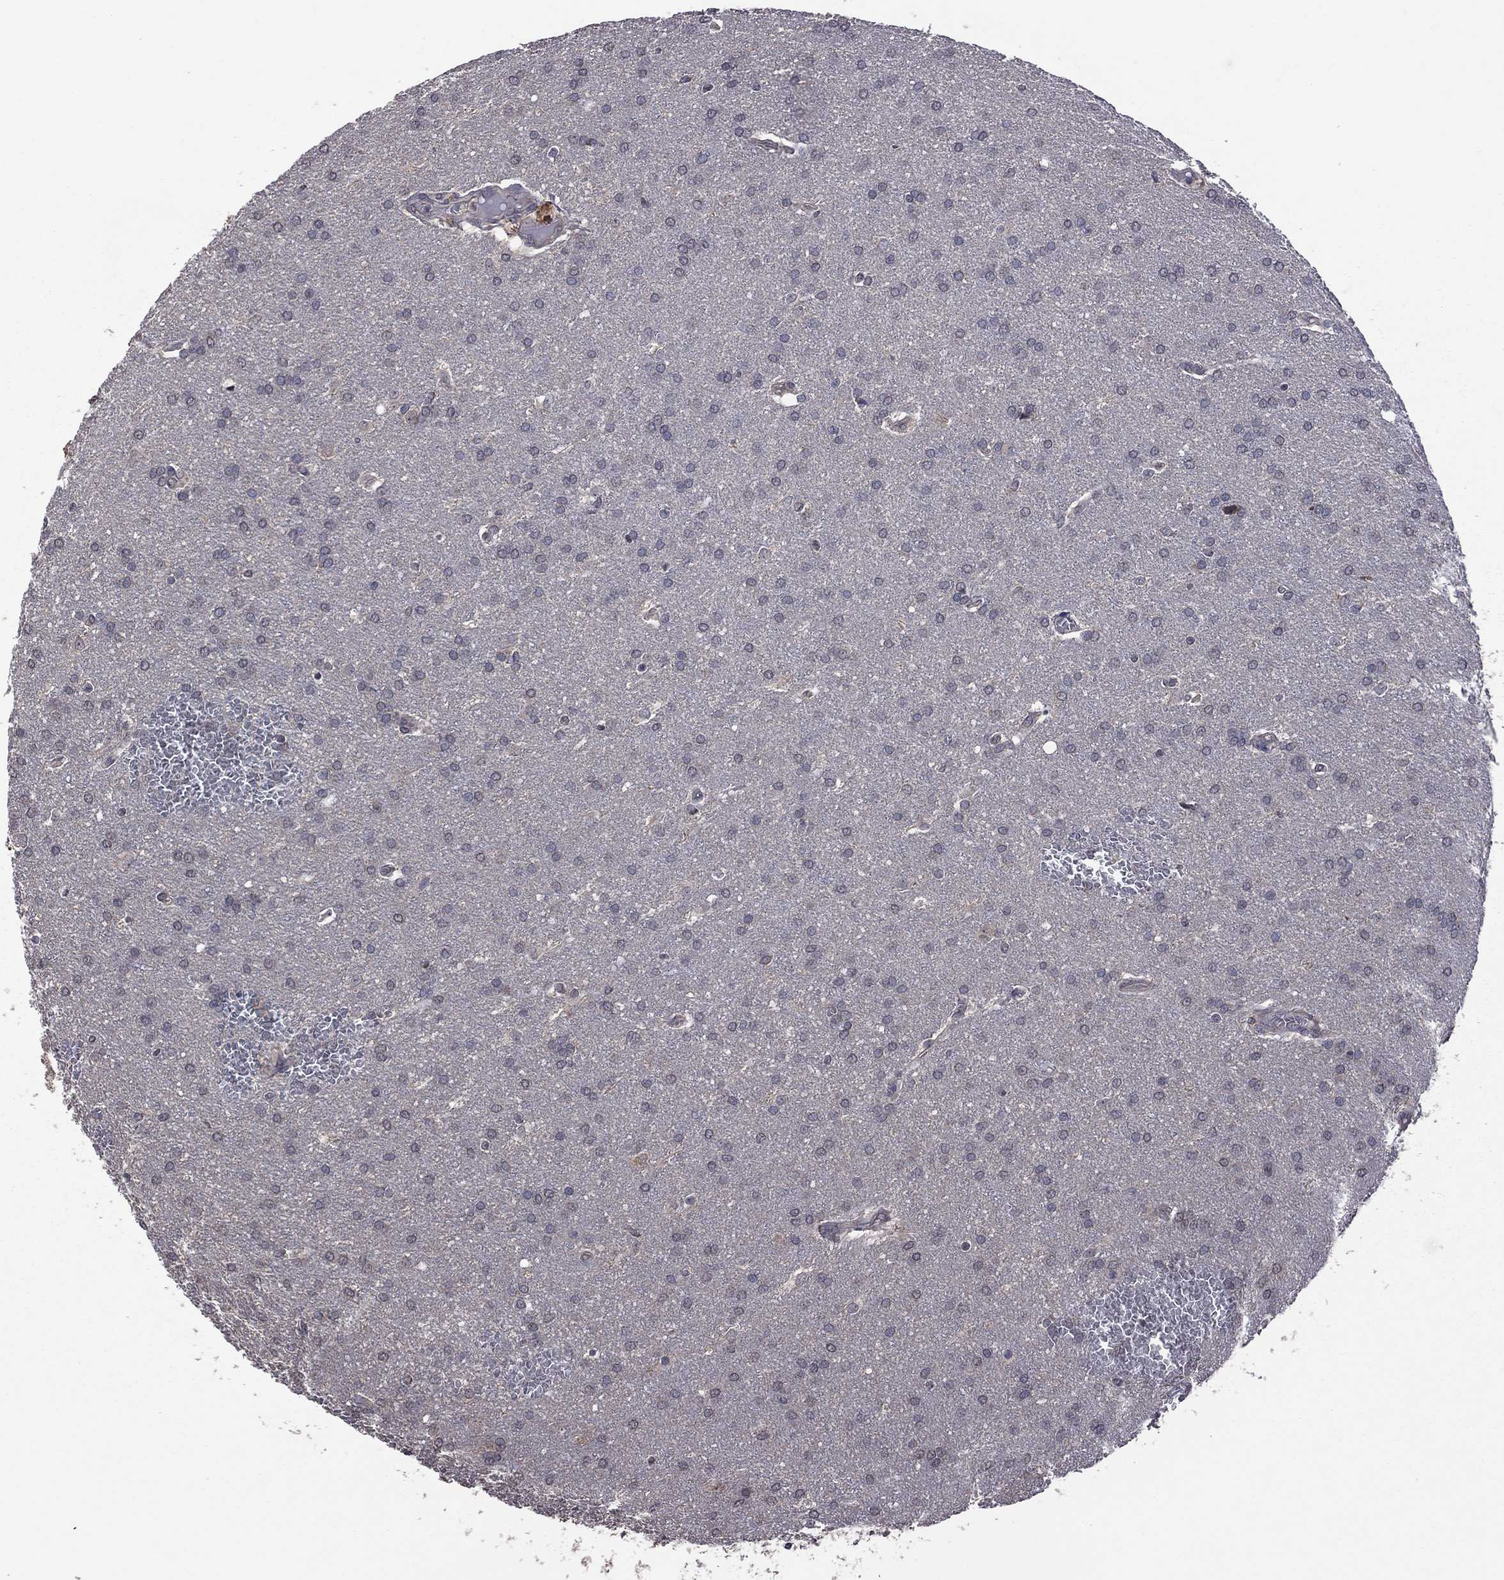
{"staining": {"intensity": "negative", "quantity": "none", "location": "none"}, "tissue": "glioma", "cell_type": "Tumor cells", "image_type": "cancer", "snomed": [{"axis": "morphology", "description": "Glioma, malignant, Low grade"}, {"axis": "topography", "description": "Brain"}], "caption": "Malignant glioma (low-grade) was stained to show a protein in brown. There is no significant expression in tumor cells. (Stains: DAB (3,3'-diaminobenzidine) immunohistochemistry with hematoxylin counter stain, Microscopy: brightfield microscopy at high magnification).", "gene": "TSNARE1", "patient": {"sex": "female", "age": 32}}